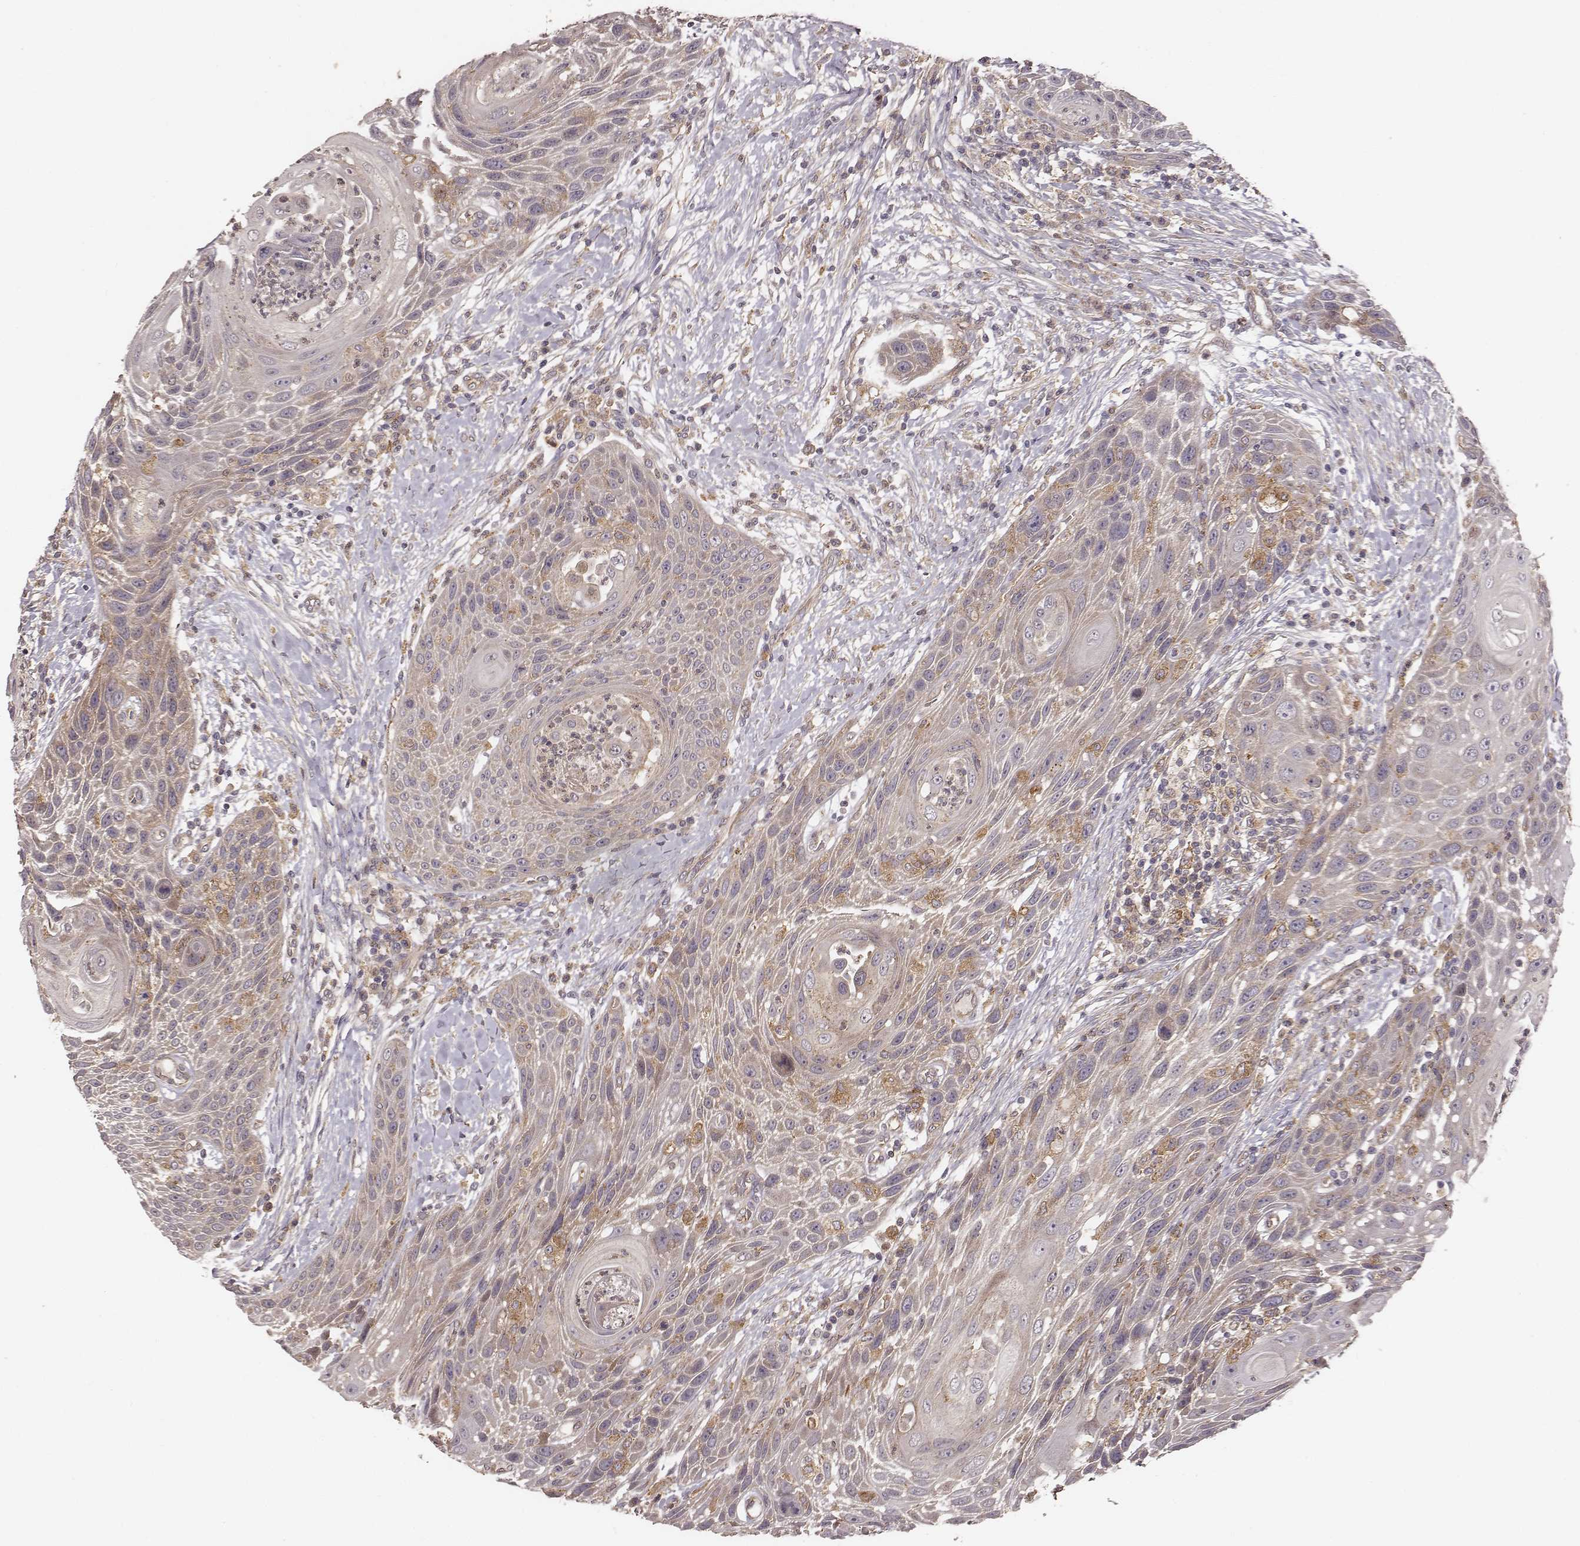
{"staining": {"intensity": "moderate", "quantity": "25%-75%", "location": "cytoplasmic/membranous"}, "tissue": "head and neck cancer", "cell_type": "Tumor cells", "image_type": "cancer", "snomed": [{"axis": "morphology", "description": "Squamous cell carcinoma, NOS"}, {"axis": "topography", "description": "Head-Neck"}], "caption": "Squamous cell carcinoma (head and neck) stained with a protein marker reveals moderate staining in tumor cells.", "gene": "VPS26A", "patient": {"sex": "male", "age": 69}}